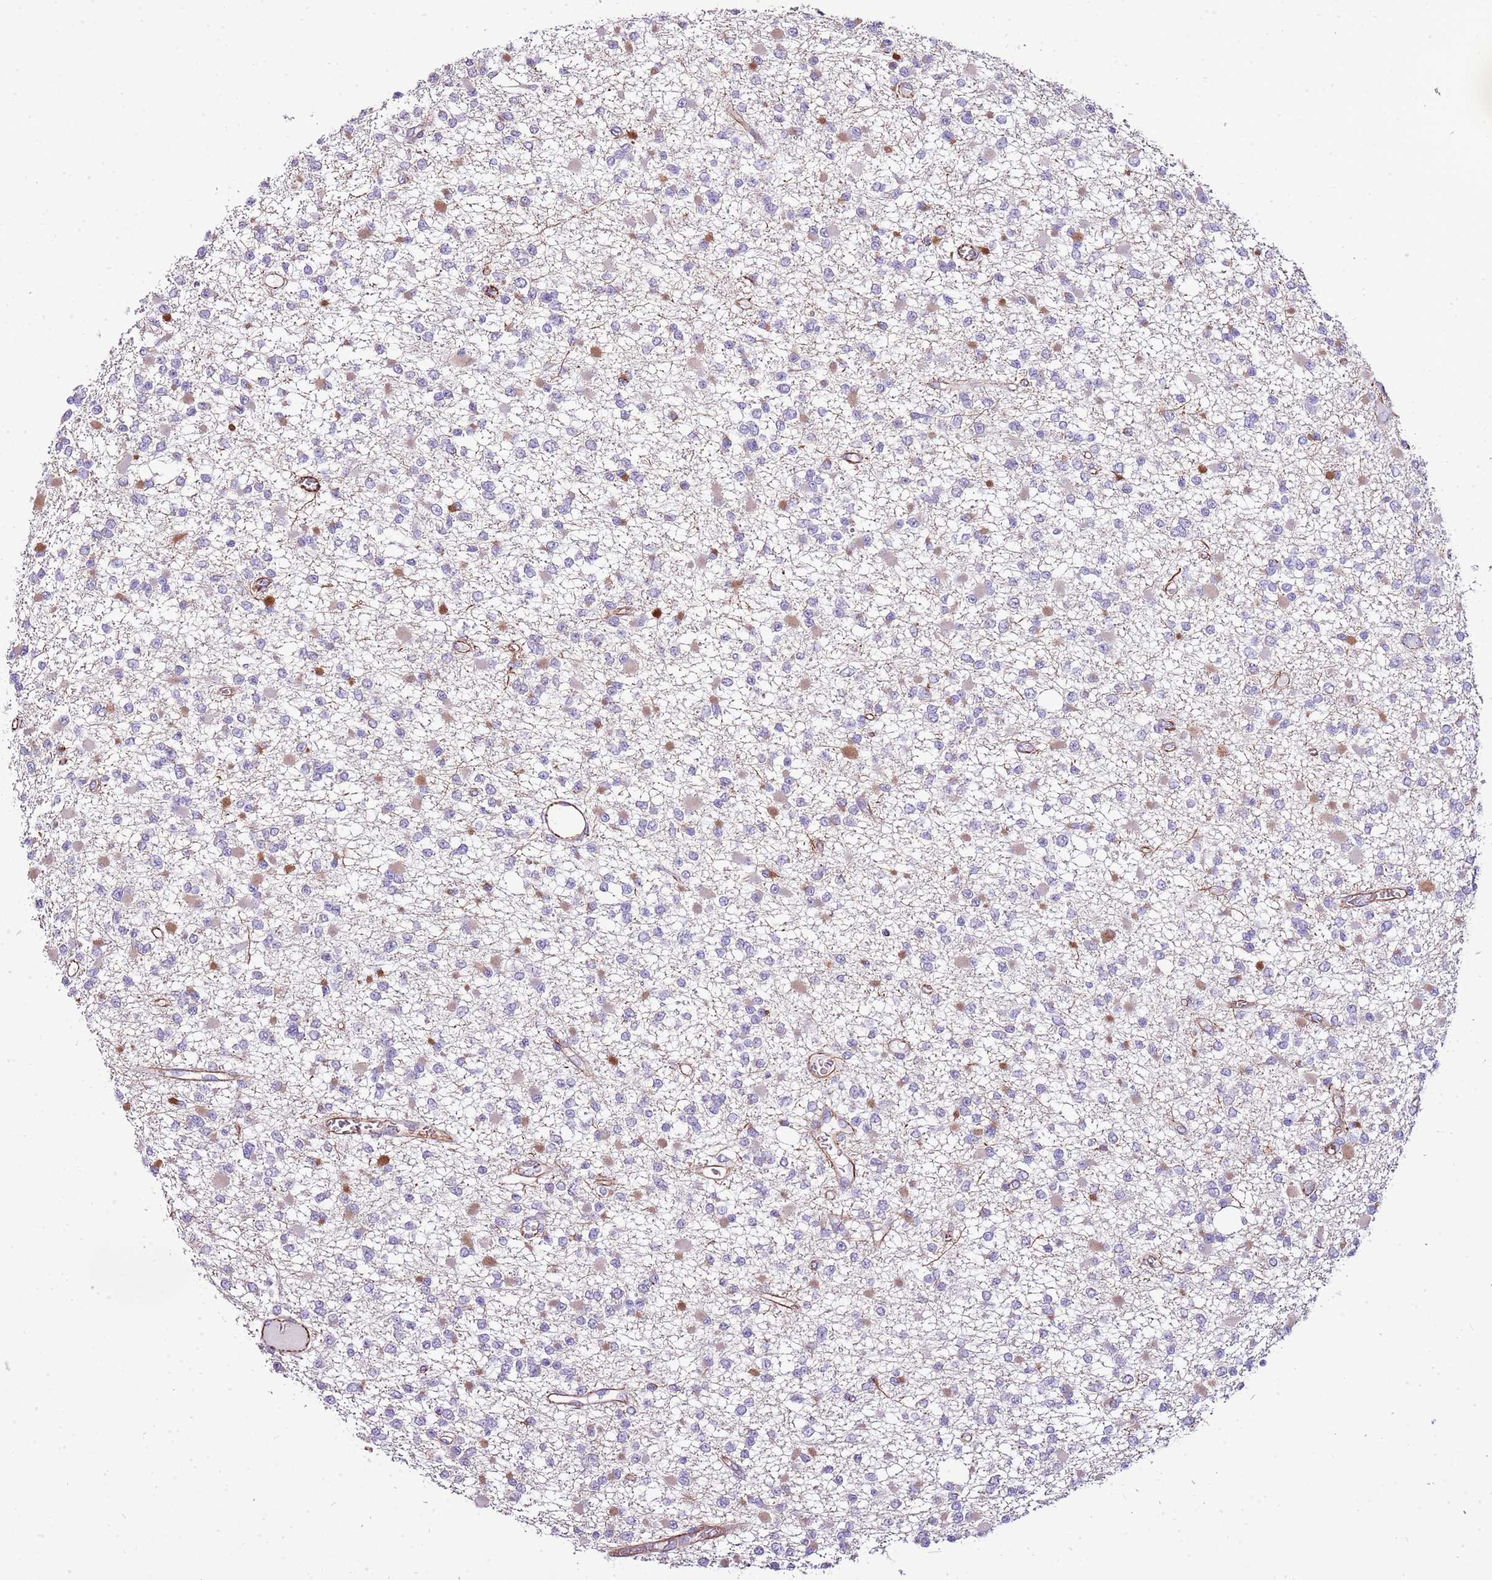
{"staining": {"intensity": "negative", "quantity": "none", "location": "none"}, "tissue": "glioma", "cell_type": "Tumor cells", "image_type": "cancer", "snomed": [{"axis": "morphology", "description": "Glioma, malignant, Low grade"}, {"axis": "topography", "description": "Brain"}], "caption": "This is a image of immunohistochemistry (IHC) staining of glioma, which shows no expression in tumor cells.", "gene": "ZNF786", "patient": {"sex": "female", "age": 22}}